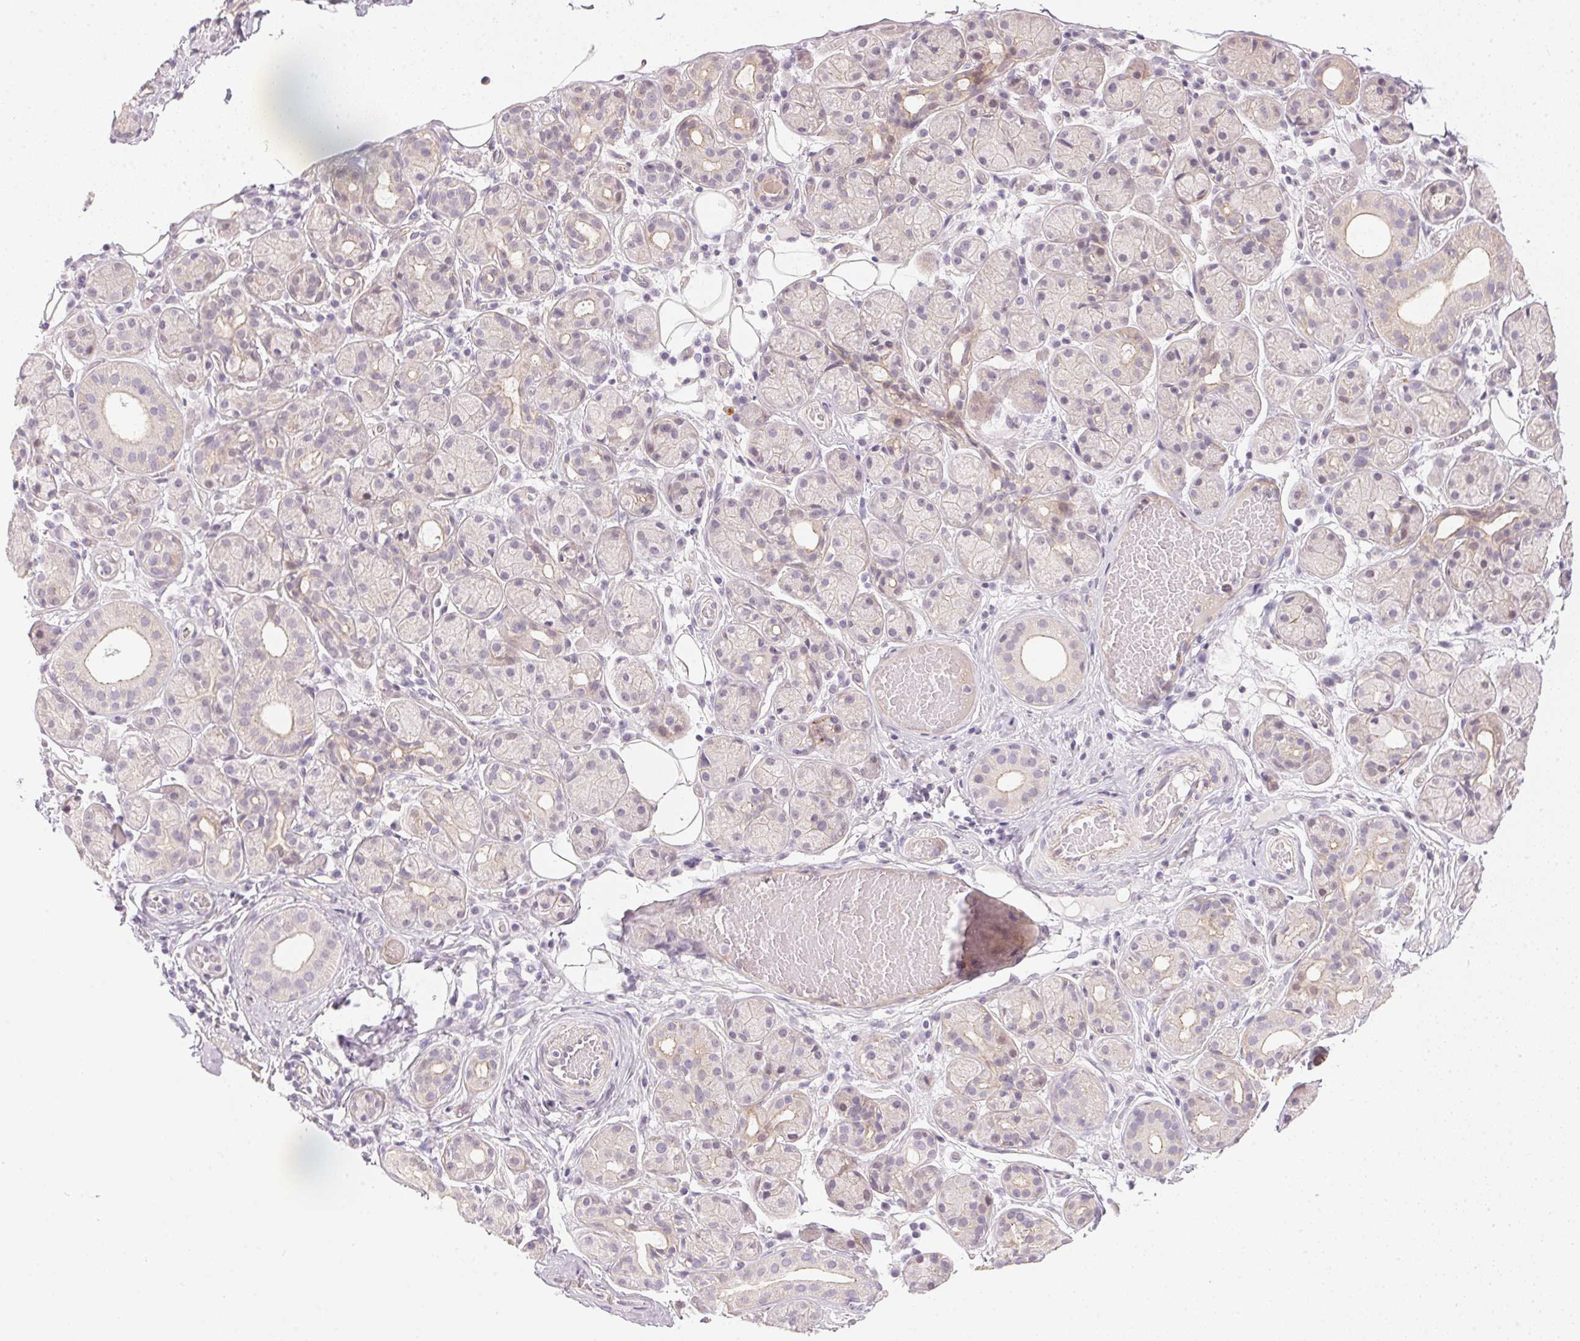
{"staining": {"intensity": "weak", "quantity": "<25%", "location": "cytoplasmic/membranous"}, "tissue": "salivary gland", "cell_type": "Glandular cells", "image_type": "normal", "snomed": [{"axis": "morphology", "description": "Normal tissue, NOS"}, {"axis": "topography", "description": "Salivary gland"}, {"axis": "topography", "description": "Peripheral nerve tissue"}], "caption": "Immunohistochemistry histopathology image of benign human salivary gland stained for a protein (brown), which displays no staining in glandular cells. Brightfield microscopy of IHC stained with DAB (3,3'-diaminobenzidine) (brown) and hematoxylin (blue), captured at high magnification.", "gene": "GDAP1L1", "patient": {"sex": "male", "age": 71}}